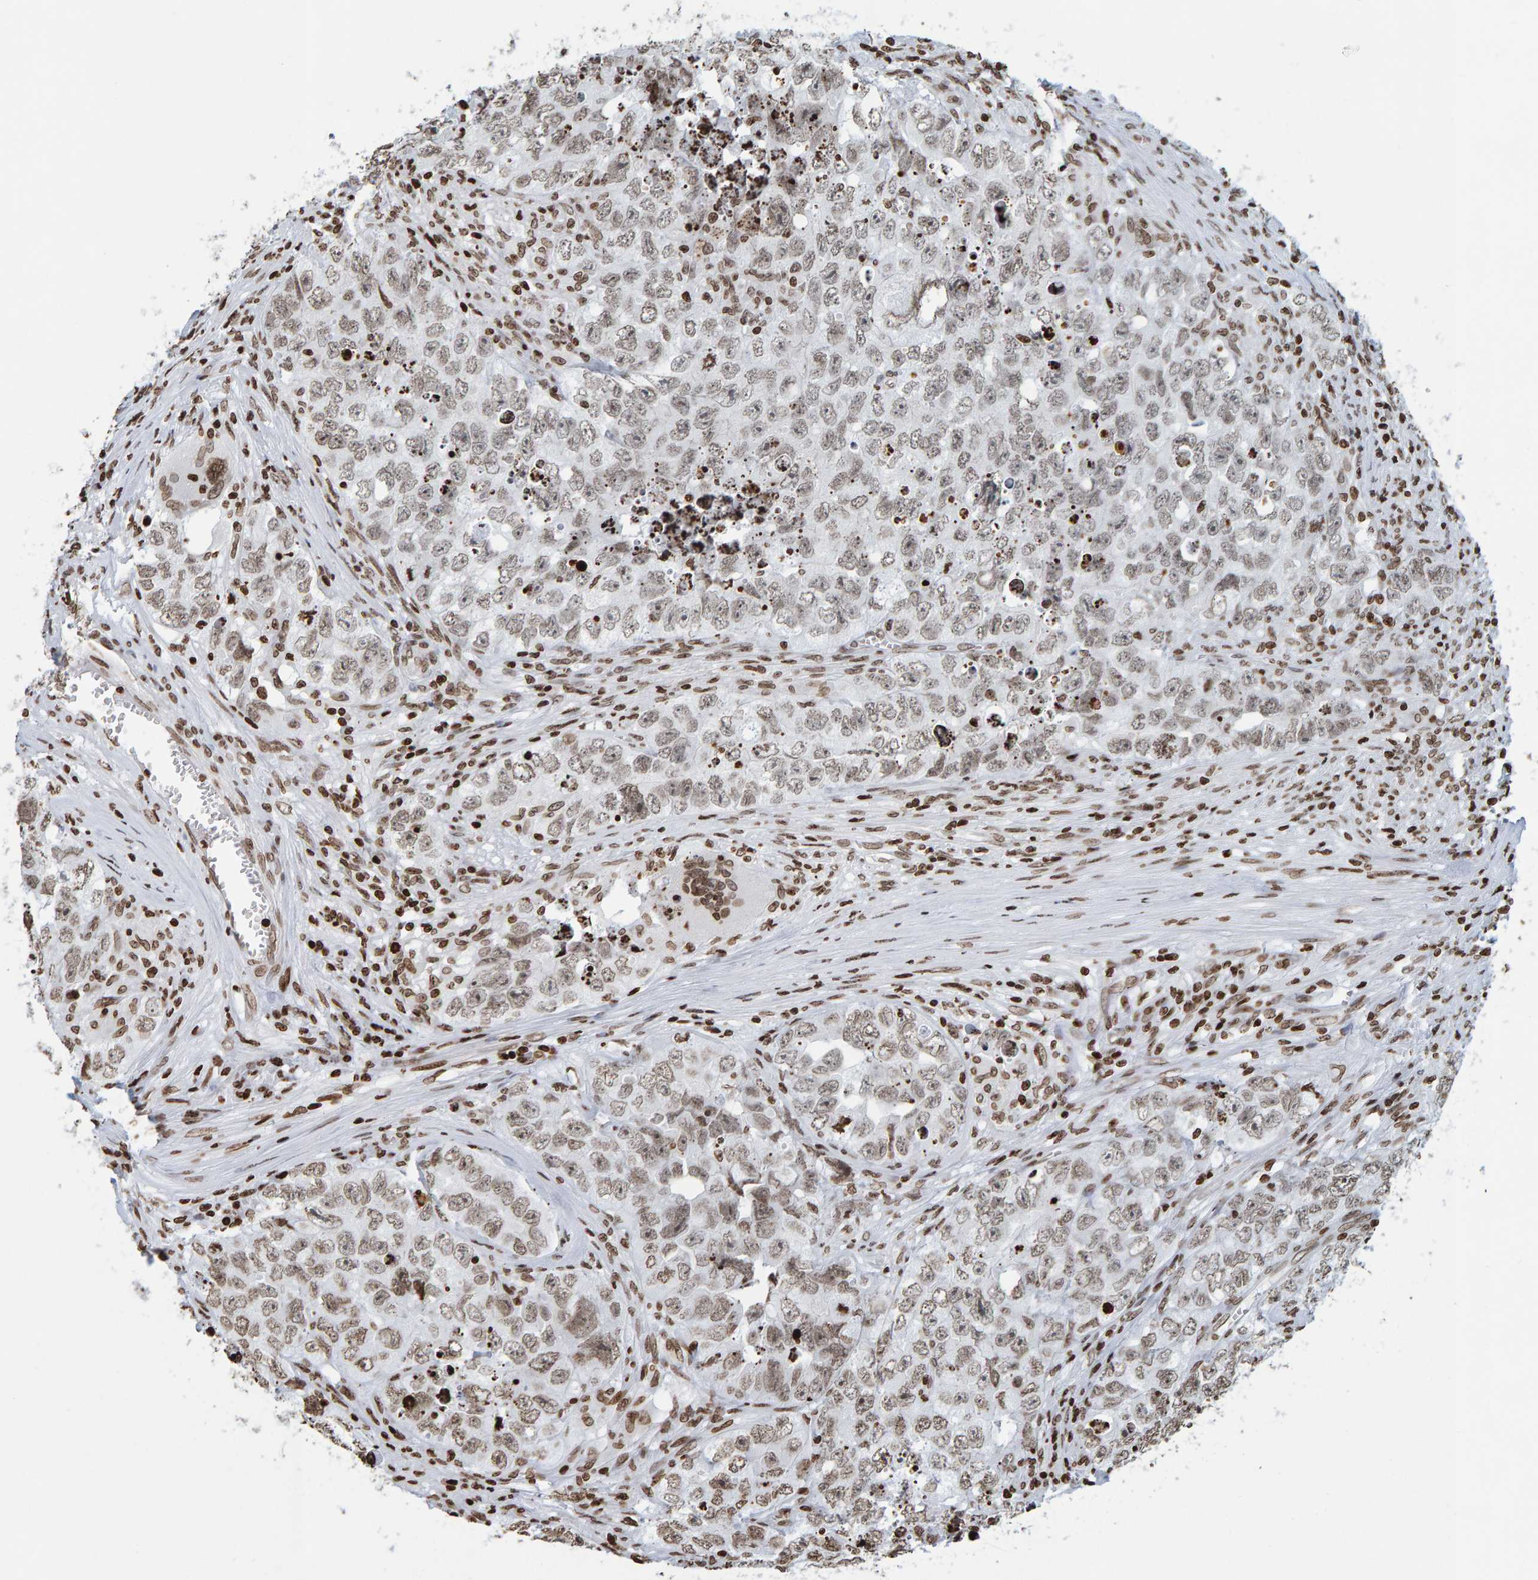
{"staining": {"intensity": "weak", "quantity": "<25%", "location": "cytoplasmic/membranous,nuclear"}, "tissue": "testis cancer", "cell_type": "Tumor cells", "image_type": "cancer", "snomed": [{"axis": "morphology", "description": "Seminoma, NOS"}, {"axis": "morphology", "description": "Carcinoma, Embryonal, NOS"}, {"axis": "topography", "description": "Testis"}], "caption": "An image of embryonal carcinoma (testis) stained for a protein exhibits no brown staining in tumor cells.", "gene": "BRF2", "patient": {"sex": "male", "age": 43}}